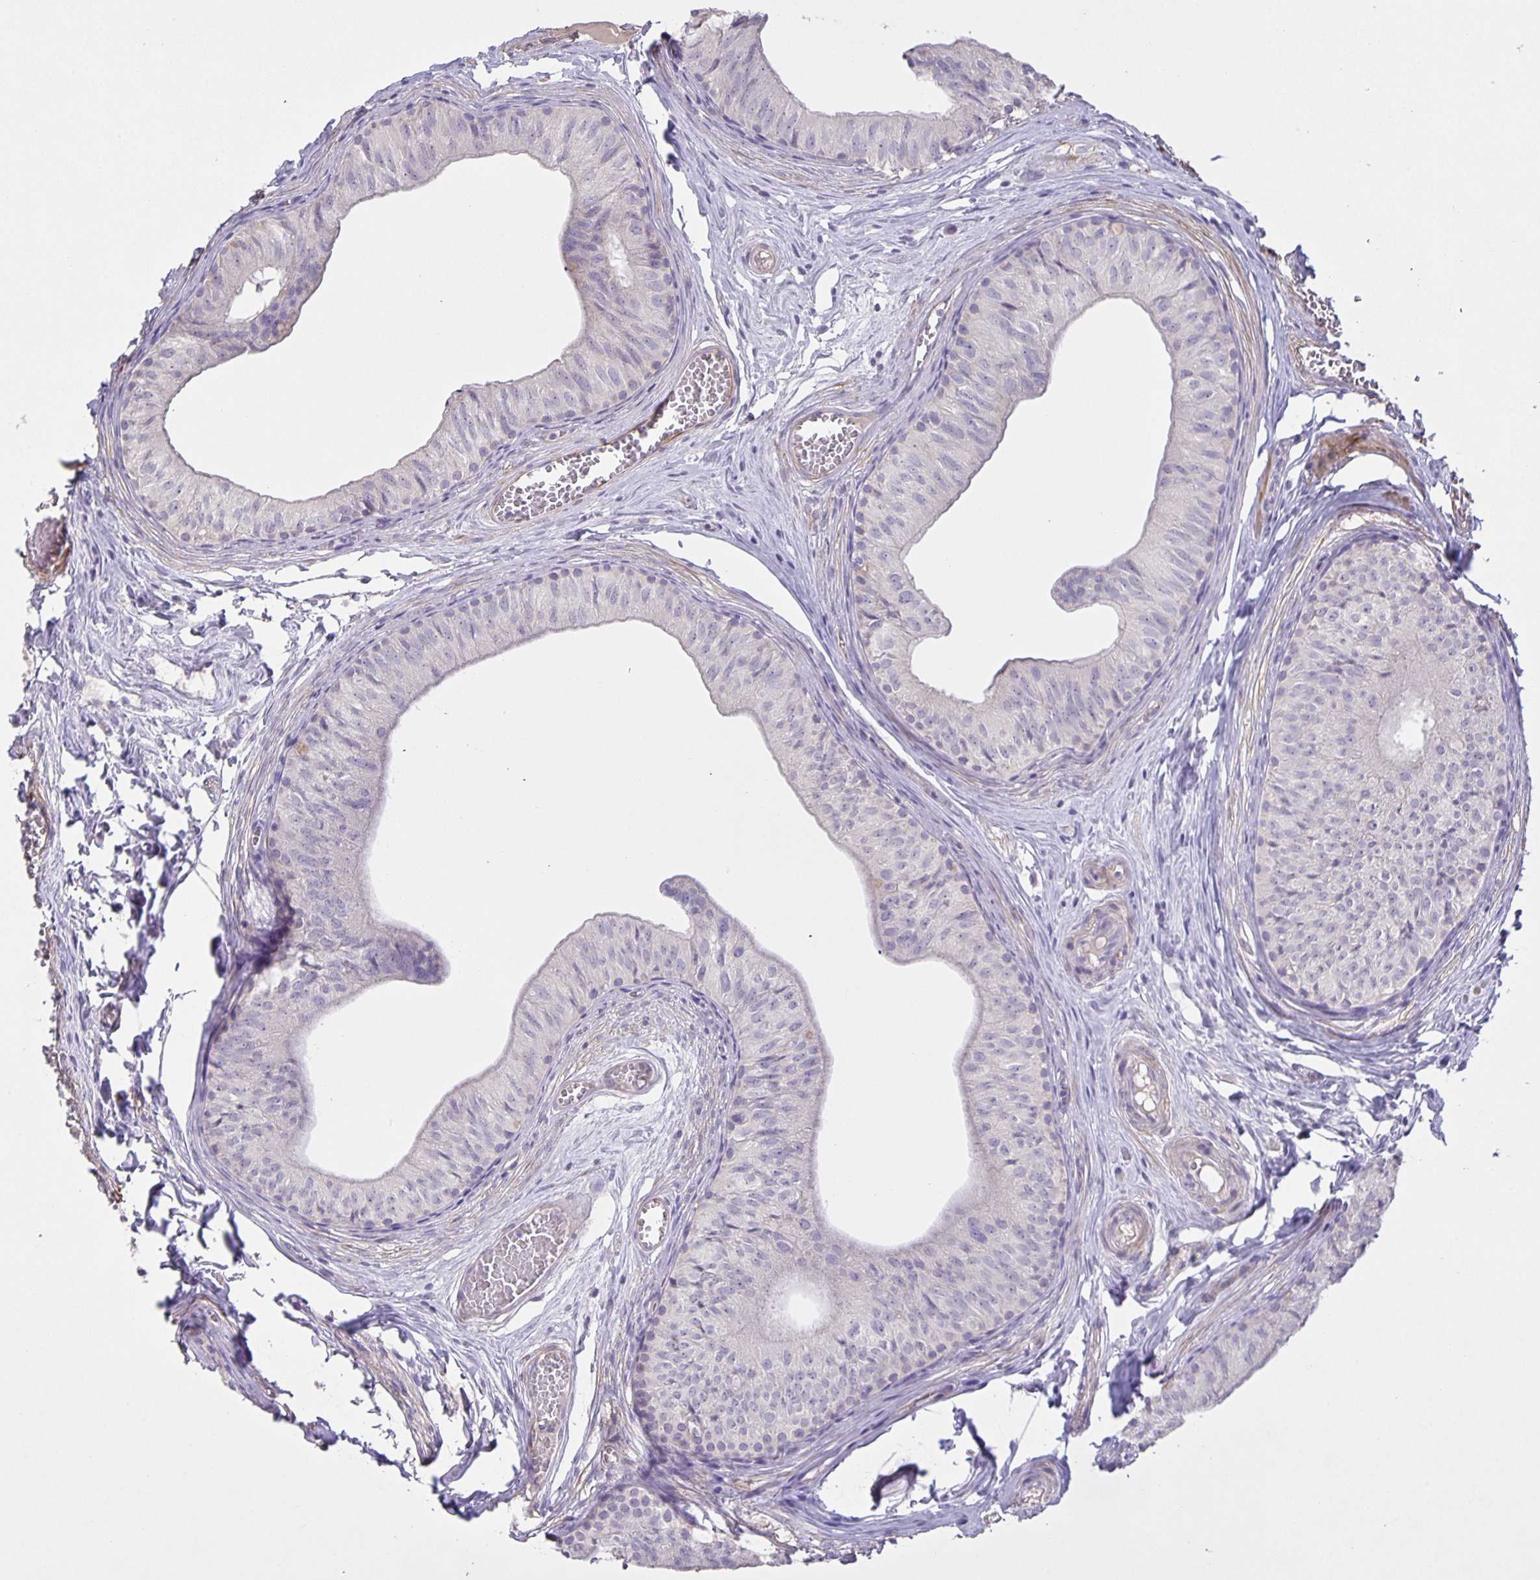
{"staining": {"intensity": "negative", "quantity": "none", "location": "none"}, "tissue": "epididymis", "cell_type": "Glandular cells", "image_type": "normal", "snomed": [{"axis": "morphology", "description": "Normal tissue, NOS"}, {"axis": "topography", "description": "Epididymis"}], "caption": "A histopathology image of human epididymis is negative for staining in glandular cells. (Immunohistochemistry (ihc), brightfield microscopy, high magnification).", "gene": "SRCIN1", "patient": {"sex": "male", "age": 25}}